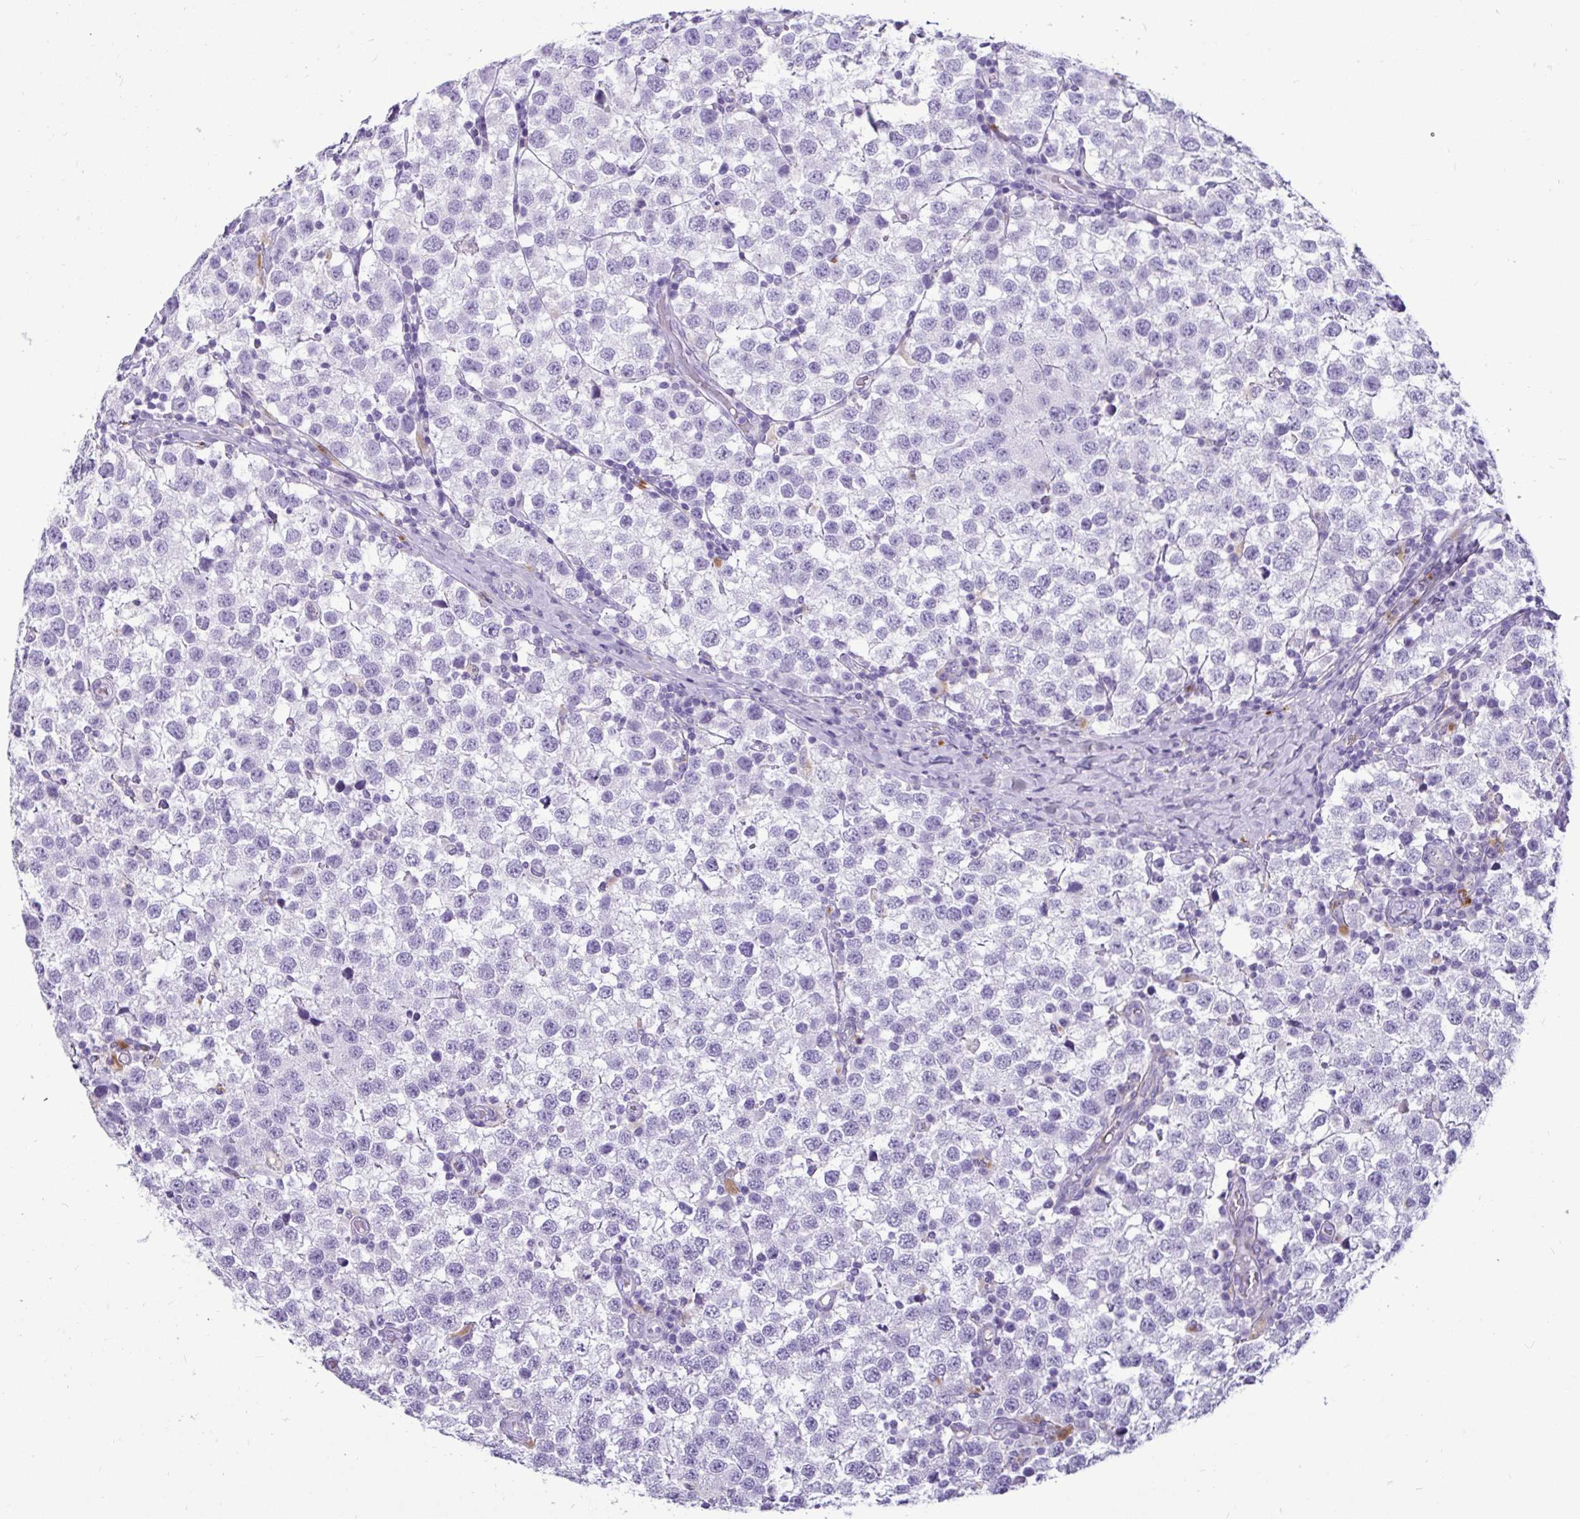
{"staining": {"intensity": "negative", "quantity": "none", "location": "none"}, "tissue": "testis cancer", "cell_type": "Tumor cells", "image_type": "cancer", "snomed": [{"axis": "morphology", "description": "Seminoma, NOS"}, {"axis": "topography", "description": "Testis"}], "caption": "A photomicrograph of seminoma (testis) stained for a protein shows no brown staining in tumor cells.", "gene": "CTSZ", "patient": {"sex": "male", "age": 34}}